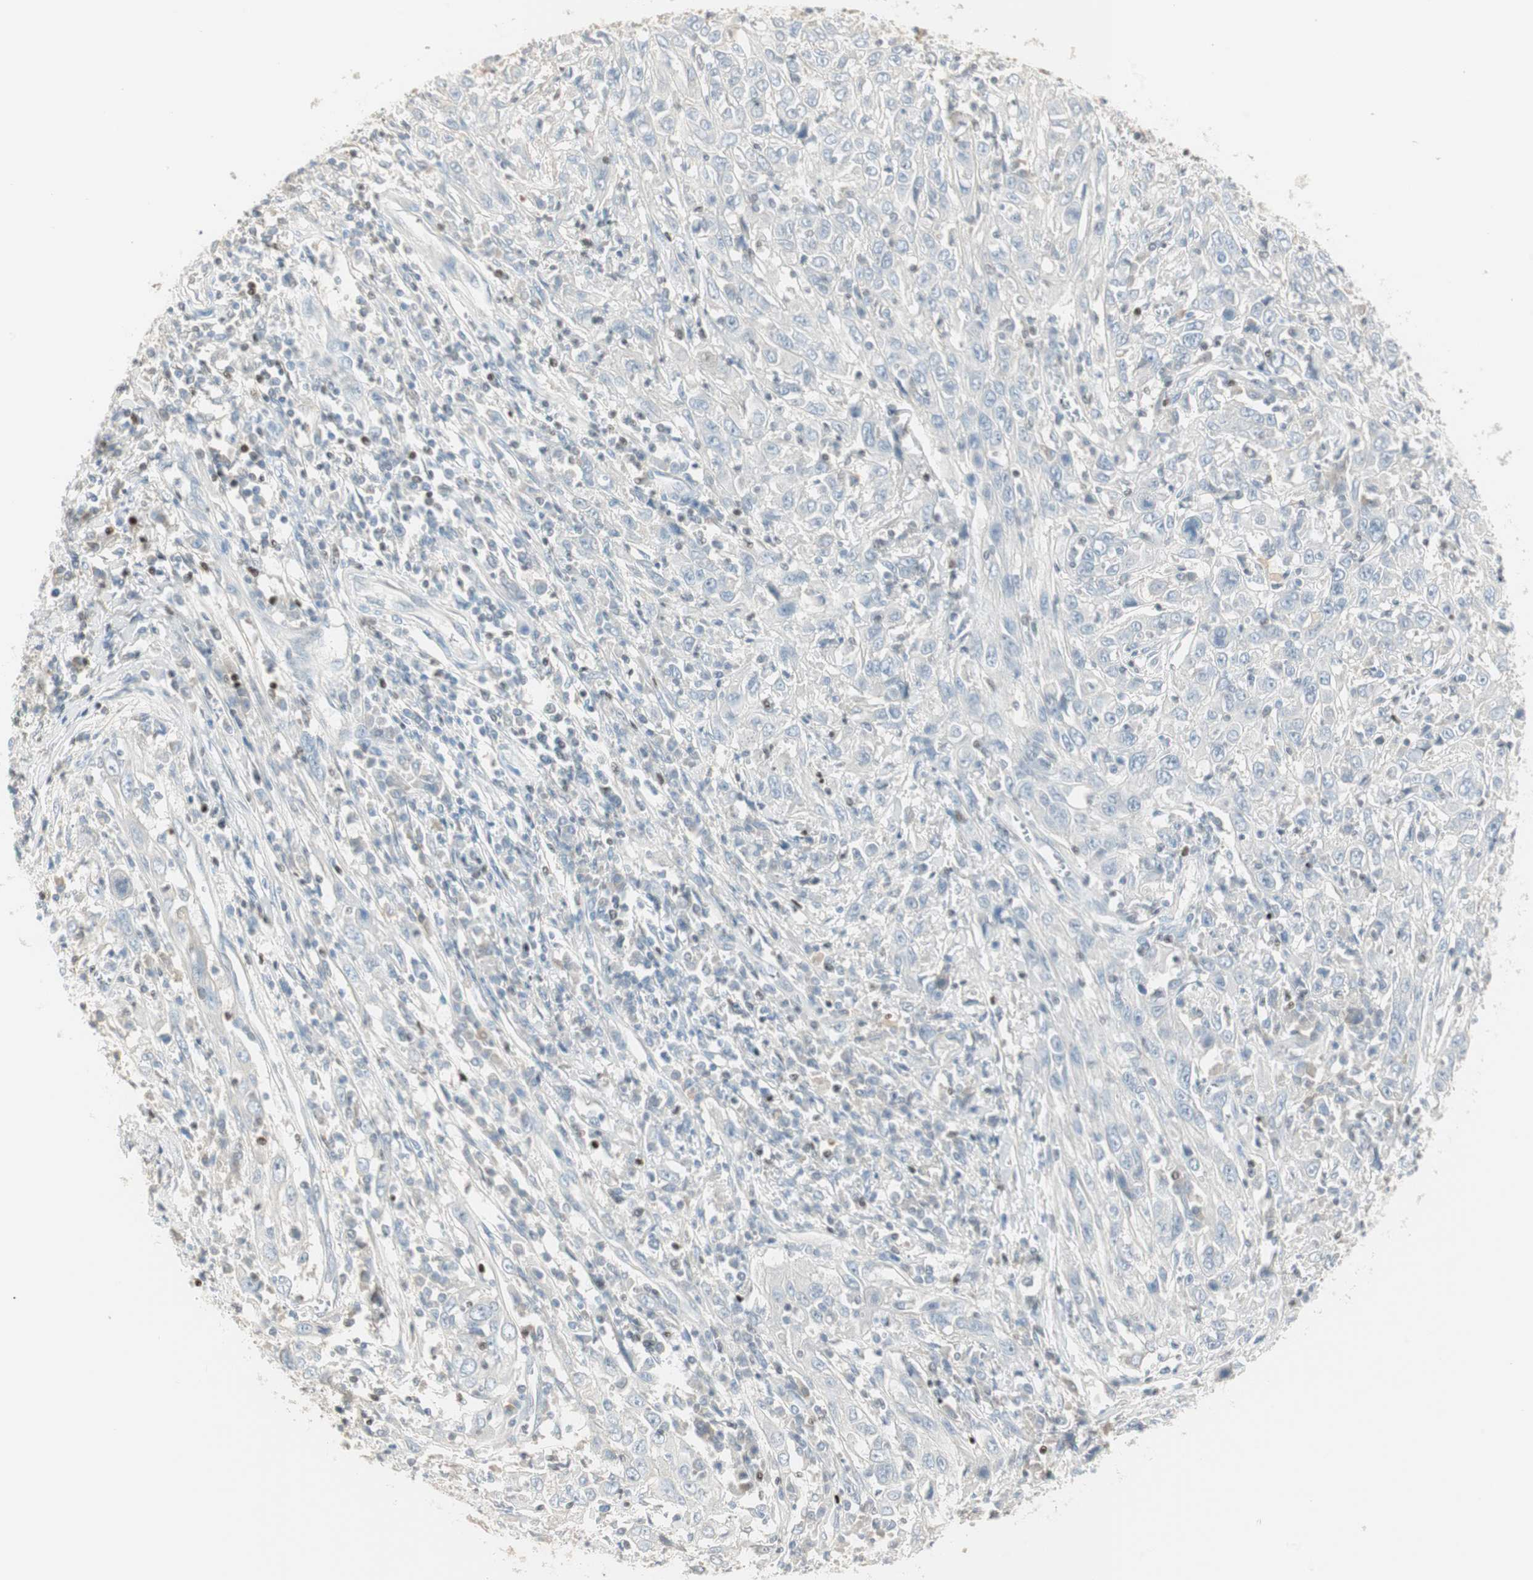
{"staining": {"intensity": "negative", "quantity": "none", "location": "none"}, "tissue": "cervical cancer", "cell_type": "Tumor cells", "image_type": "cancer", "snomed": [{"axis": "morphology", "description": "Squamous cell carcinoma, NOS"}, {"axis": "topography", "description": "Cervix"}], "caption": "Immunohistochemistry of human cervical cancer displays no positivity in tumor cells. The staining was performed using DAB (3,3'-diaminobenzidine) to visualize the protein expression in brown, while the nuclei were stained in blue with hematoxylin (Magnification: 20x).", "gene": "RUNX2", "patient": {"sex": "female", "age": 46}}